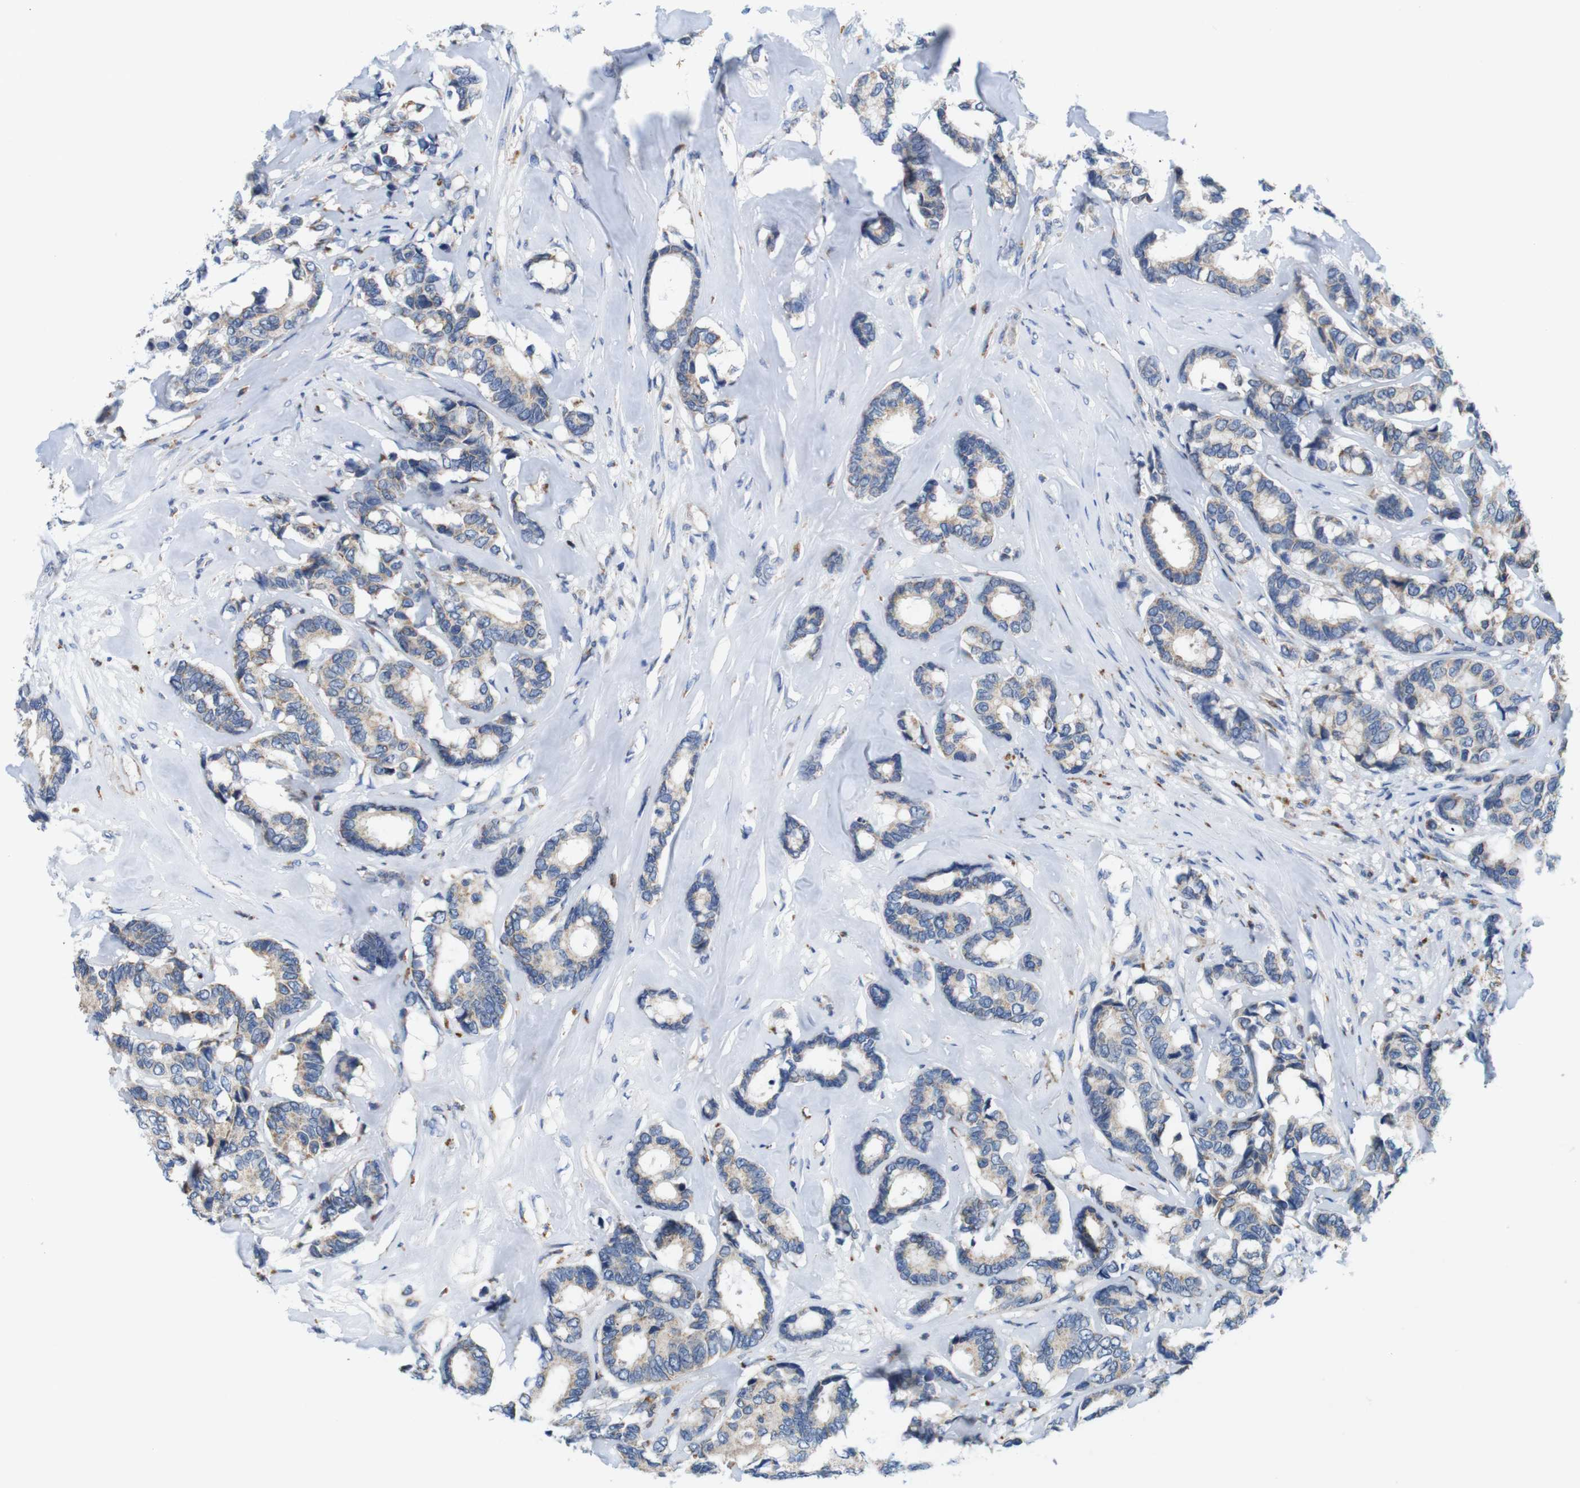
{"staining": {"intensity": "moderate", "quantity": "25%-75%", "location": "cytoplasmic/membranous"}, "tissue": "breast cancer", "cell_type": "Tumor cells", "image_type": "cancer", "snomed": [{"axis": "morphology", "description": "Duct carcinoma"}, {"axis": "topography", "description": "Breast"}], "caption": "IHC (DAB (3,3'-diaminobenzidine)) staining of human intraductal carcinoma (breast) demonstrates moderate cytoplasmic/membranous protein staining in approximately 25%-75% of tumor cells.", "gene": "F2RL1", "patient": {"sex": "female", "age": 87}}